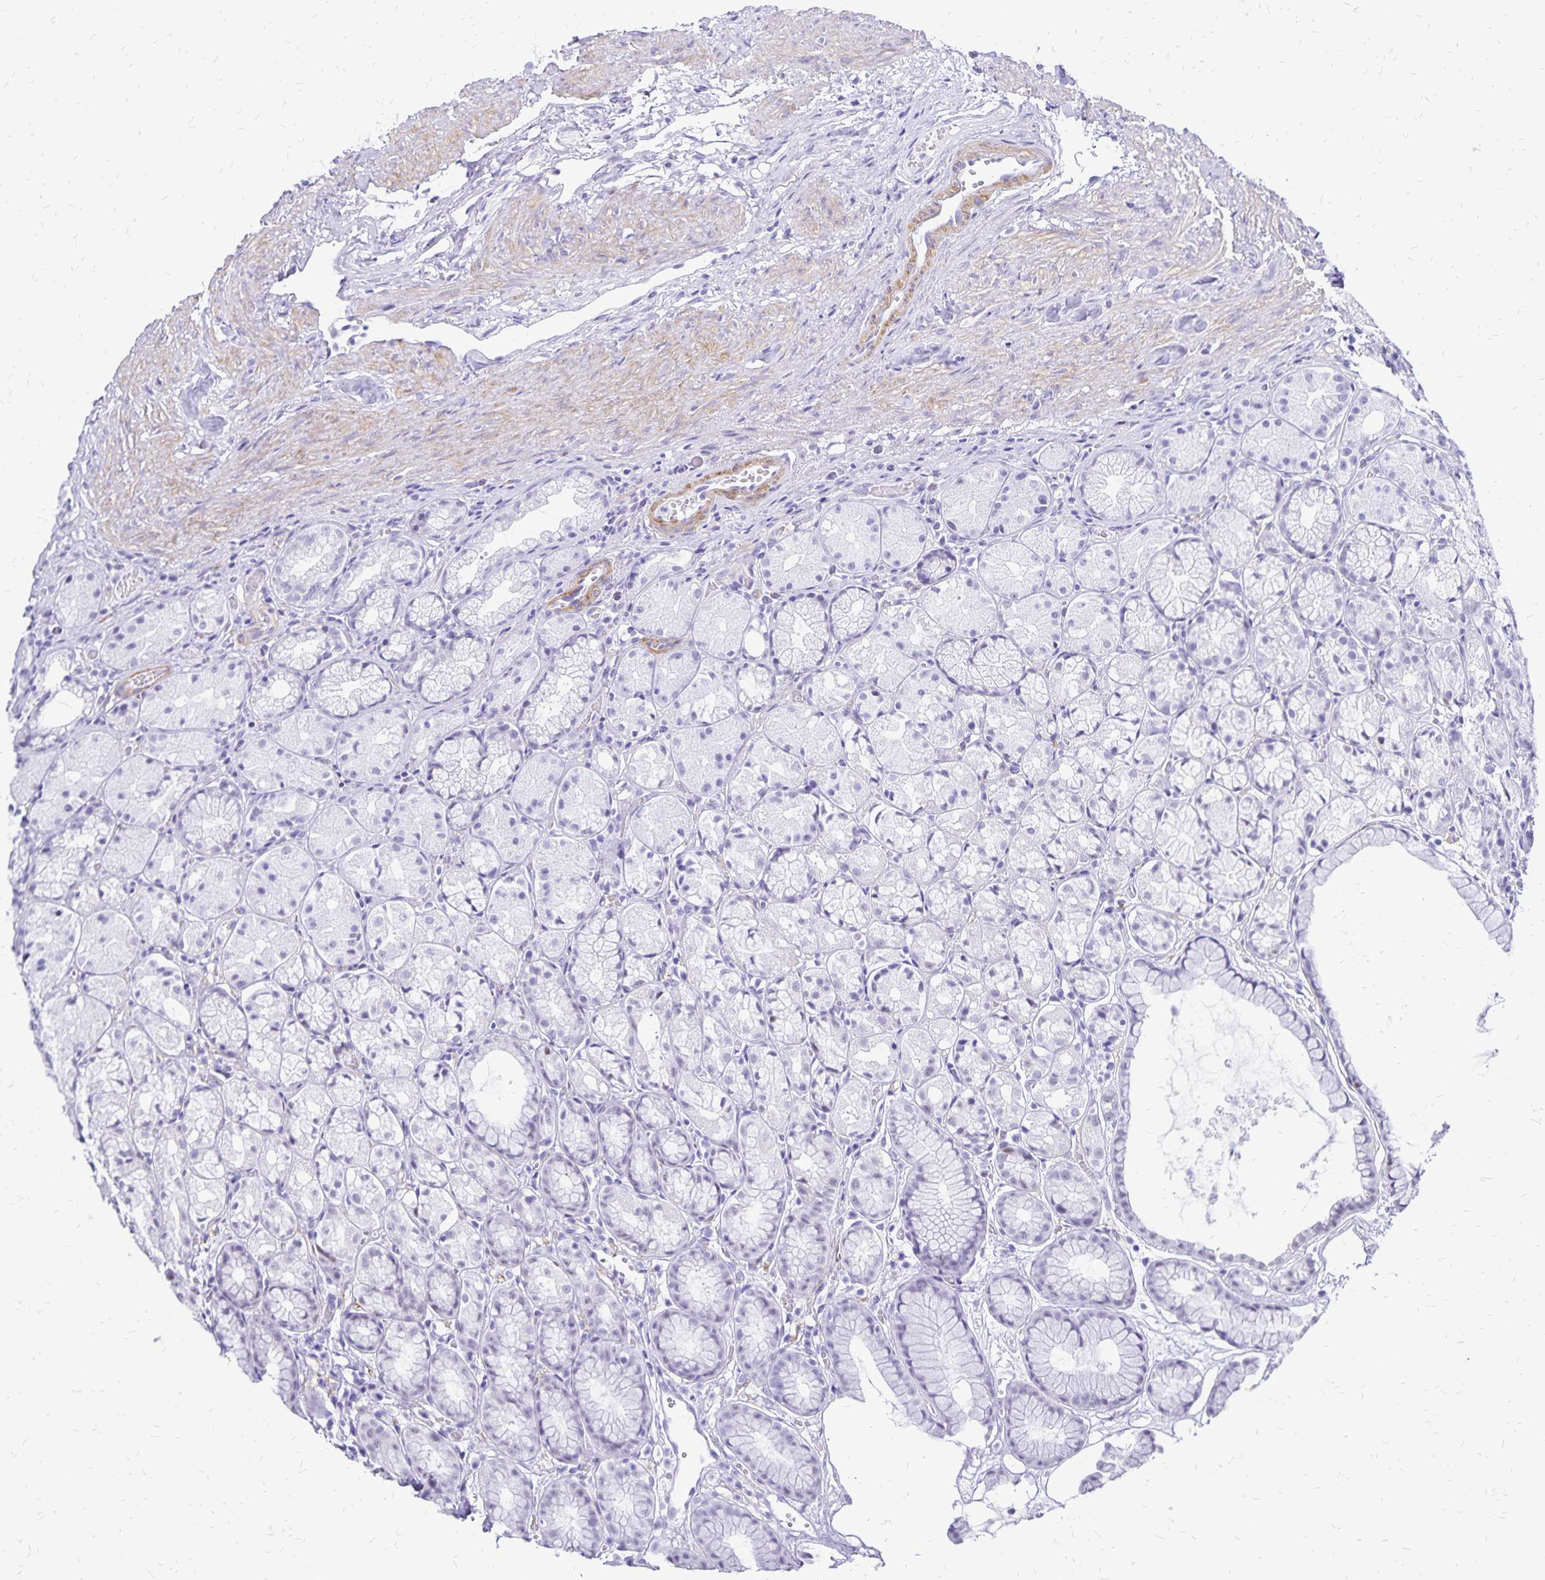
{"staining": {"intensity": "weak", "quantity": "<25%", "location": "nuclear"}, "tissue": "stomach", "cell_type": "Glandular cells", "image_type": "normal", "snomed": [{"axis": "morphology", "description": "Normal tissue, NOS"}, {"axis": "topography", "description": "Stomach"}], "caption": "High magnification brightfield microscopy of normal stomach stained with DAB (brown) and counterstained with hematoxylin (blue): glandular cells show no significant expression.", "gene": "HMGB3", "patient": {"sex": "male", "age": 70}}